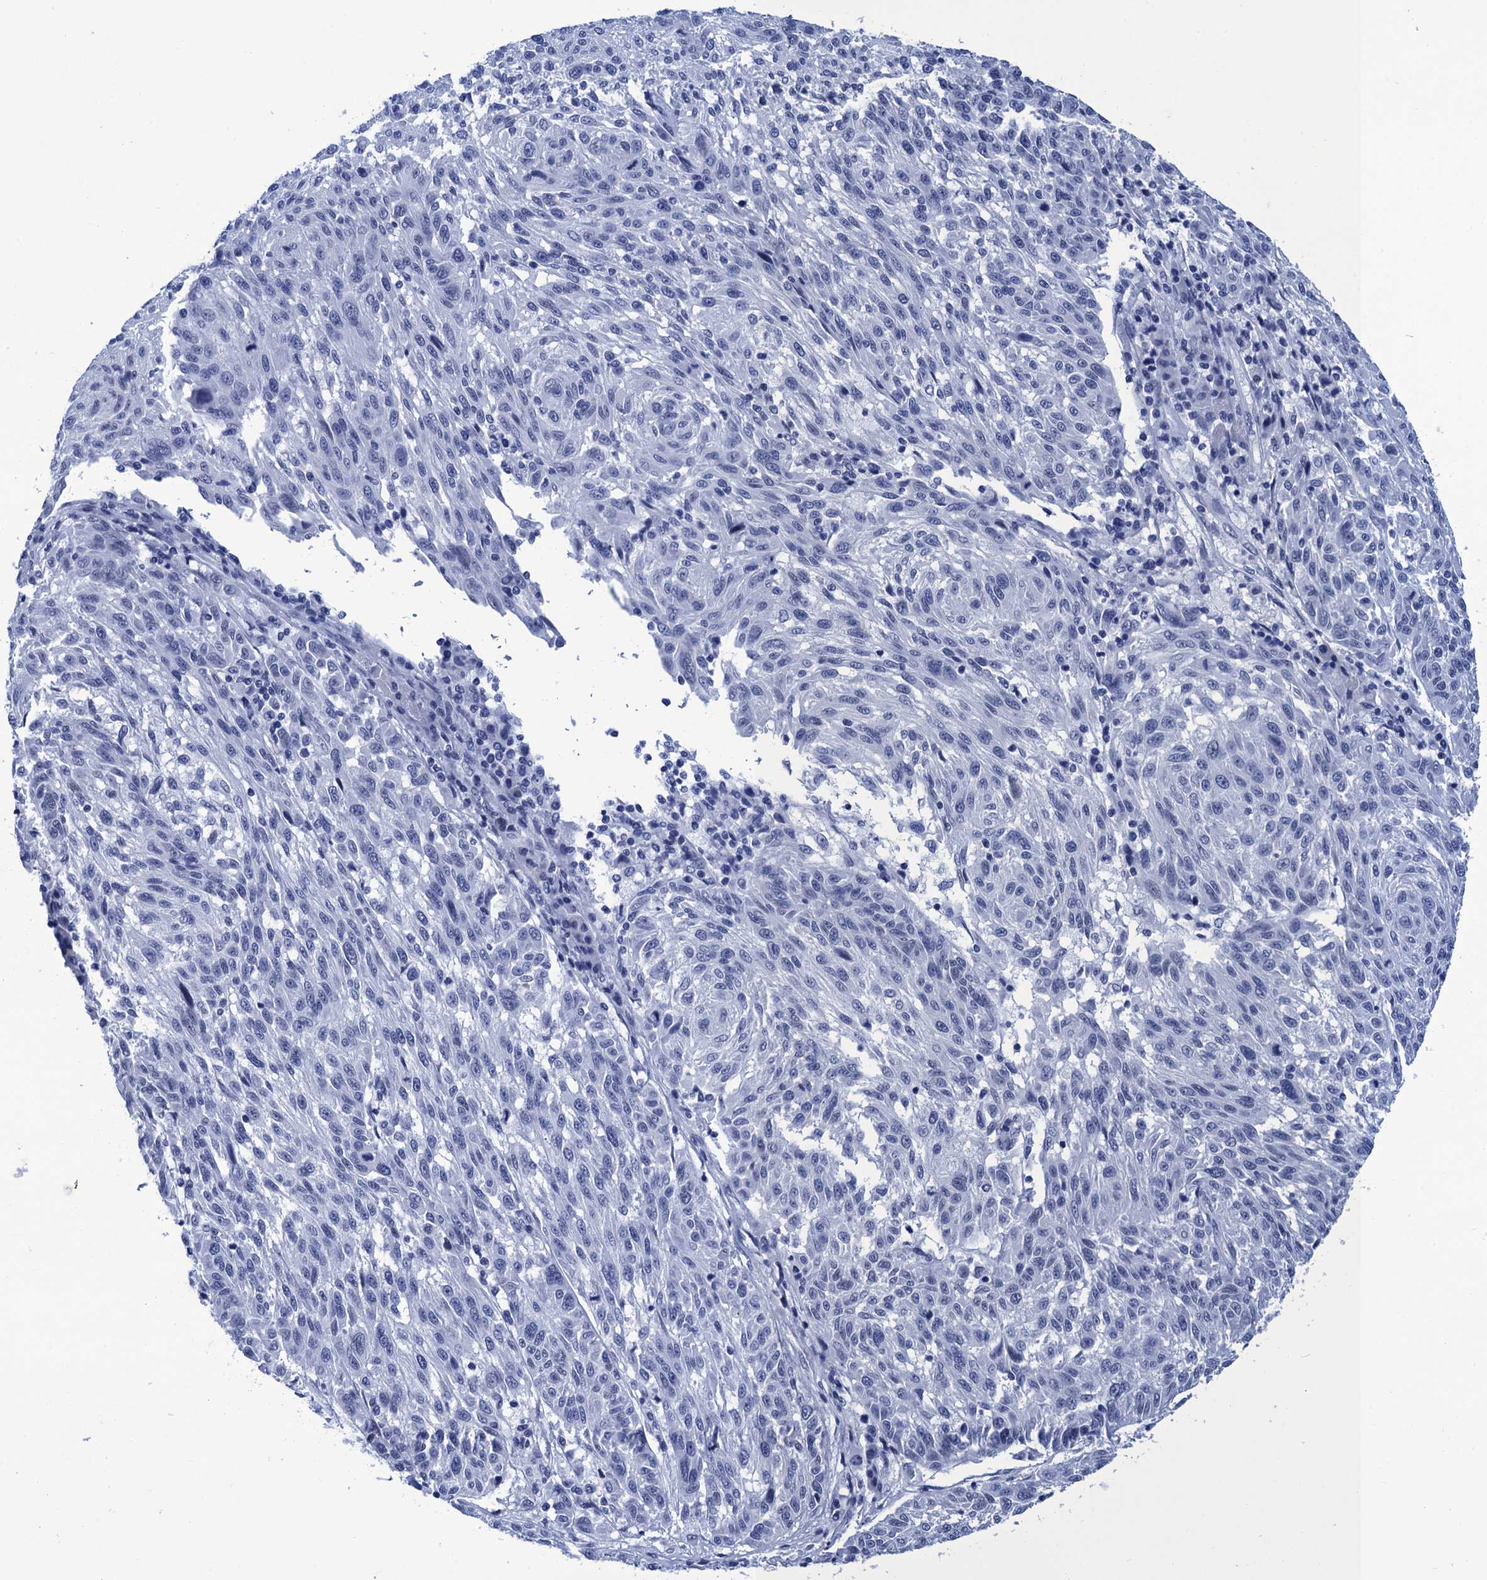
{"staining": {"intensity": "negative", "quantity": "none", "location": "none"}, "tissue": "melanoma", "cell_type": "Tumor cells", "image_type": "cancer", "snomed": [{"axis": "morphology", "description": "Malignant melanoma, NOS"}, {"axis": "topography", "description": "Skin"}], "caption": "Immunohistochemical staining of malignant melanoma reveals no significant staining in tumor cells.", "gene": "METTL25", "patient": {"sex": "male", "age": 53}}